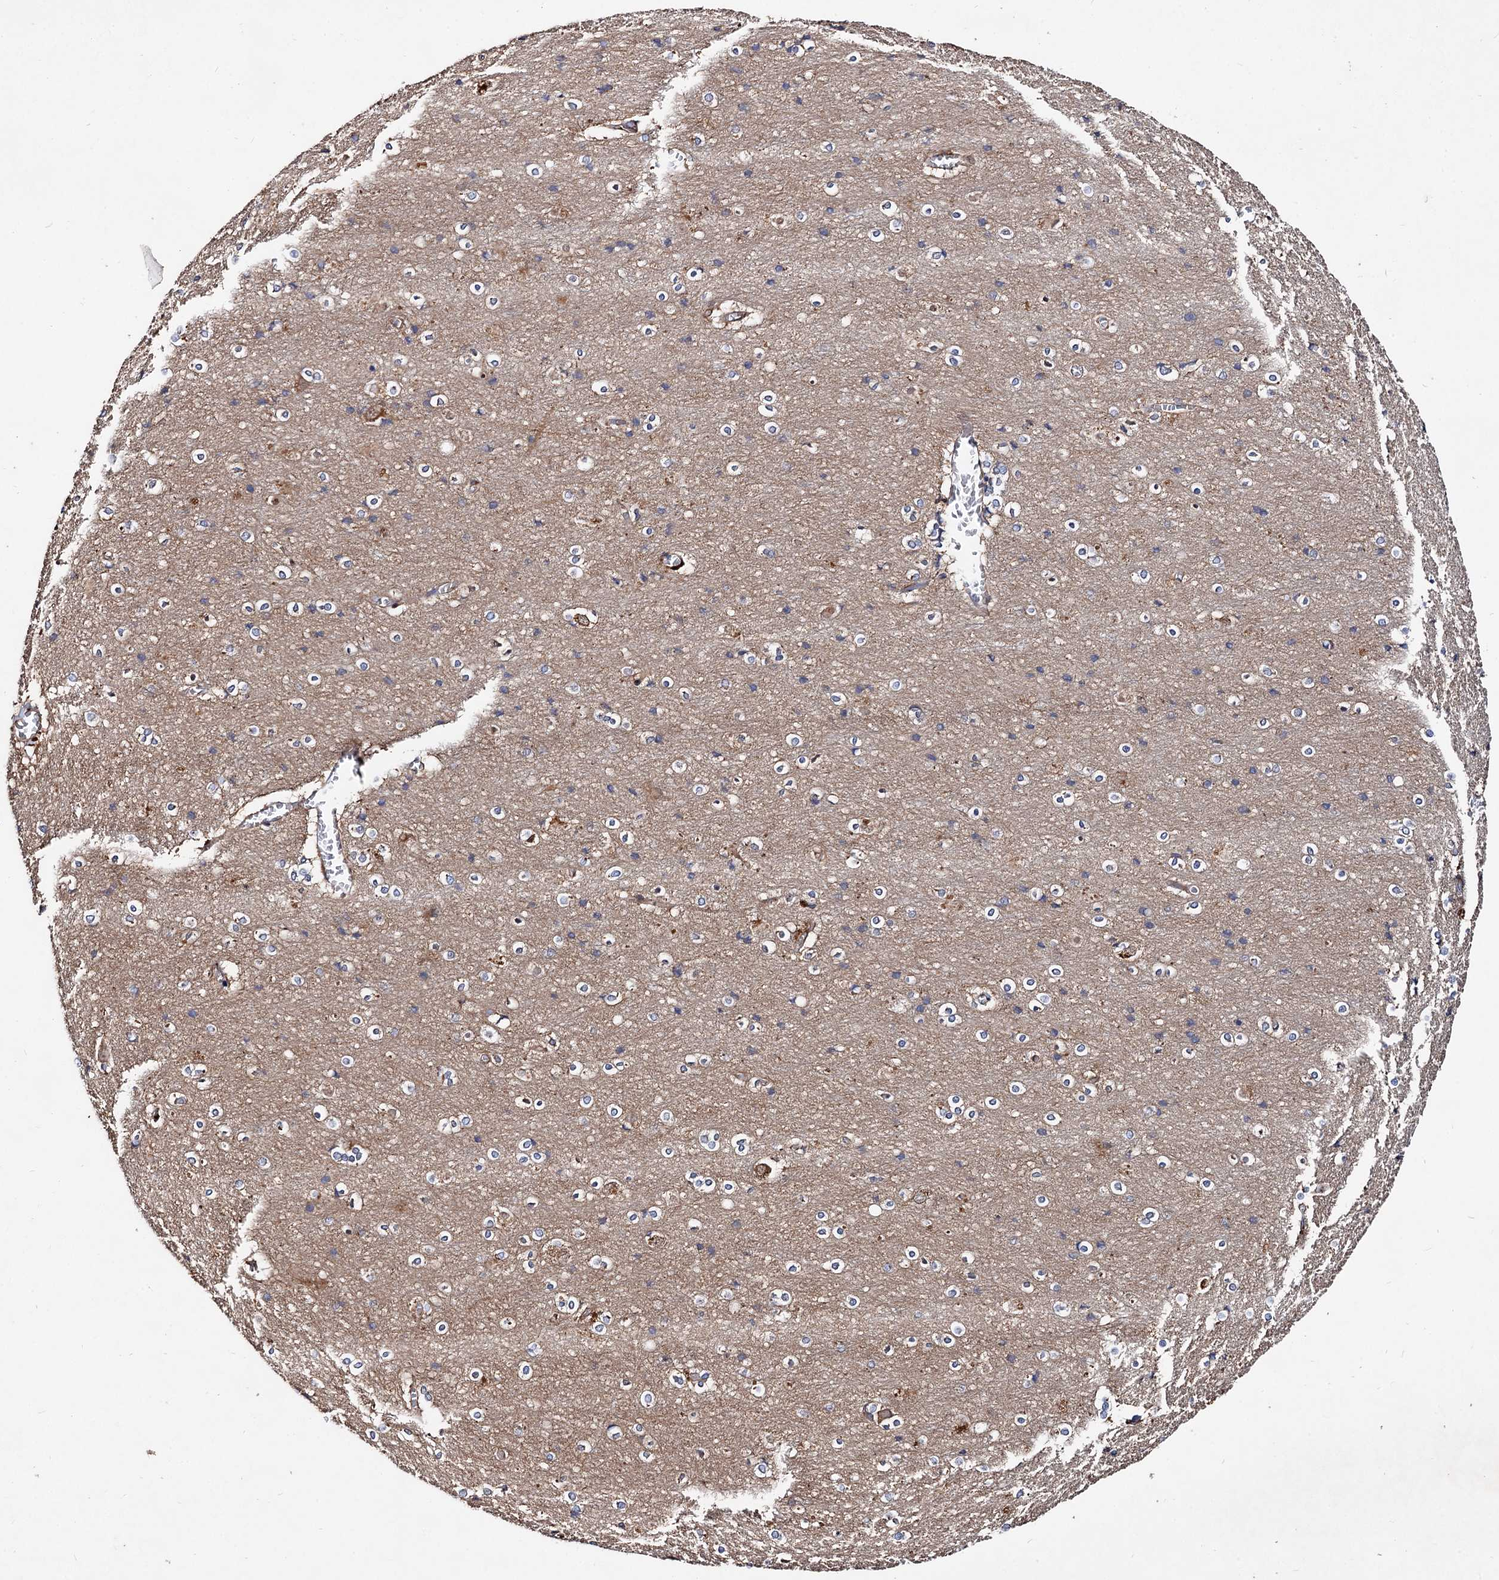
{"staining": {"intensity": "negative", "quantity": "none", "location": "none"}, "tissue": "cerebral cortex", "cell_type": "Endothelial cells", "image_type": "normal", "snomed": [{"axis": "morphology", "description": "Normal tissue, NOS"}, {"axis": "topography", "description": "Cerebral cortex"}], "caption": "Photomicrograph shows no protein expression in endothelial cells of benign cerebral cortex.", "gene": "VPS29", "patient": {"sex": "male", "age": 54}}